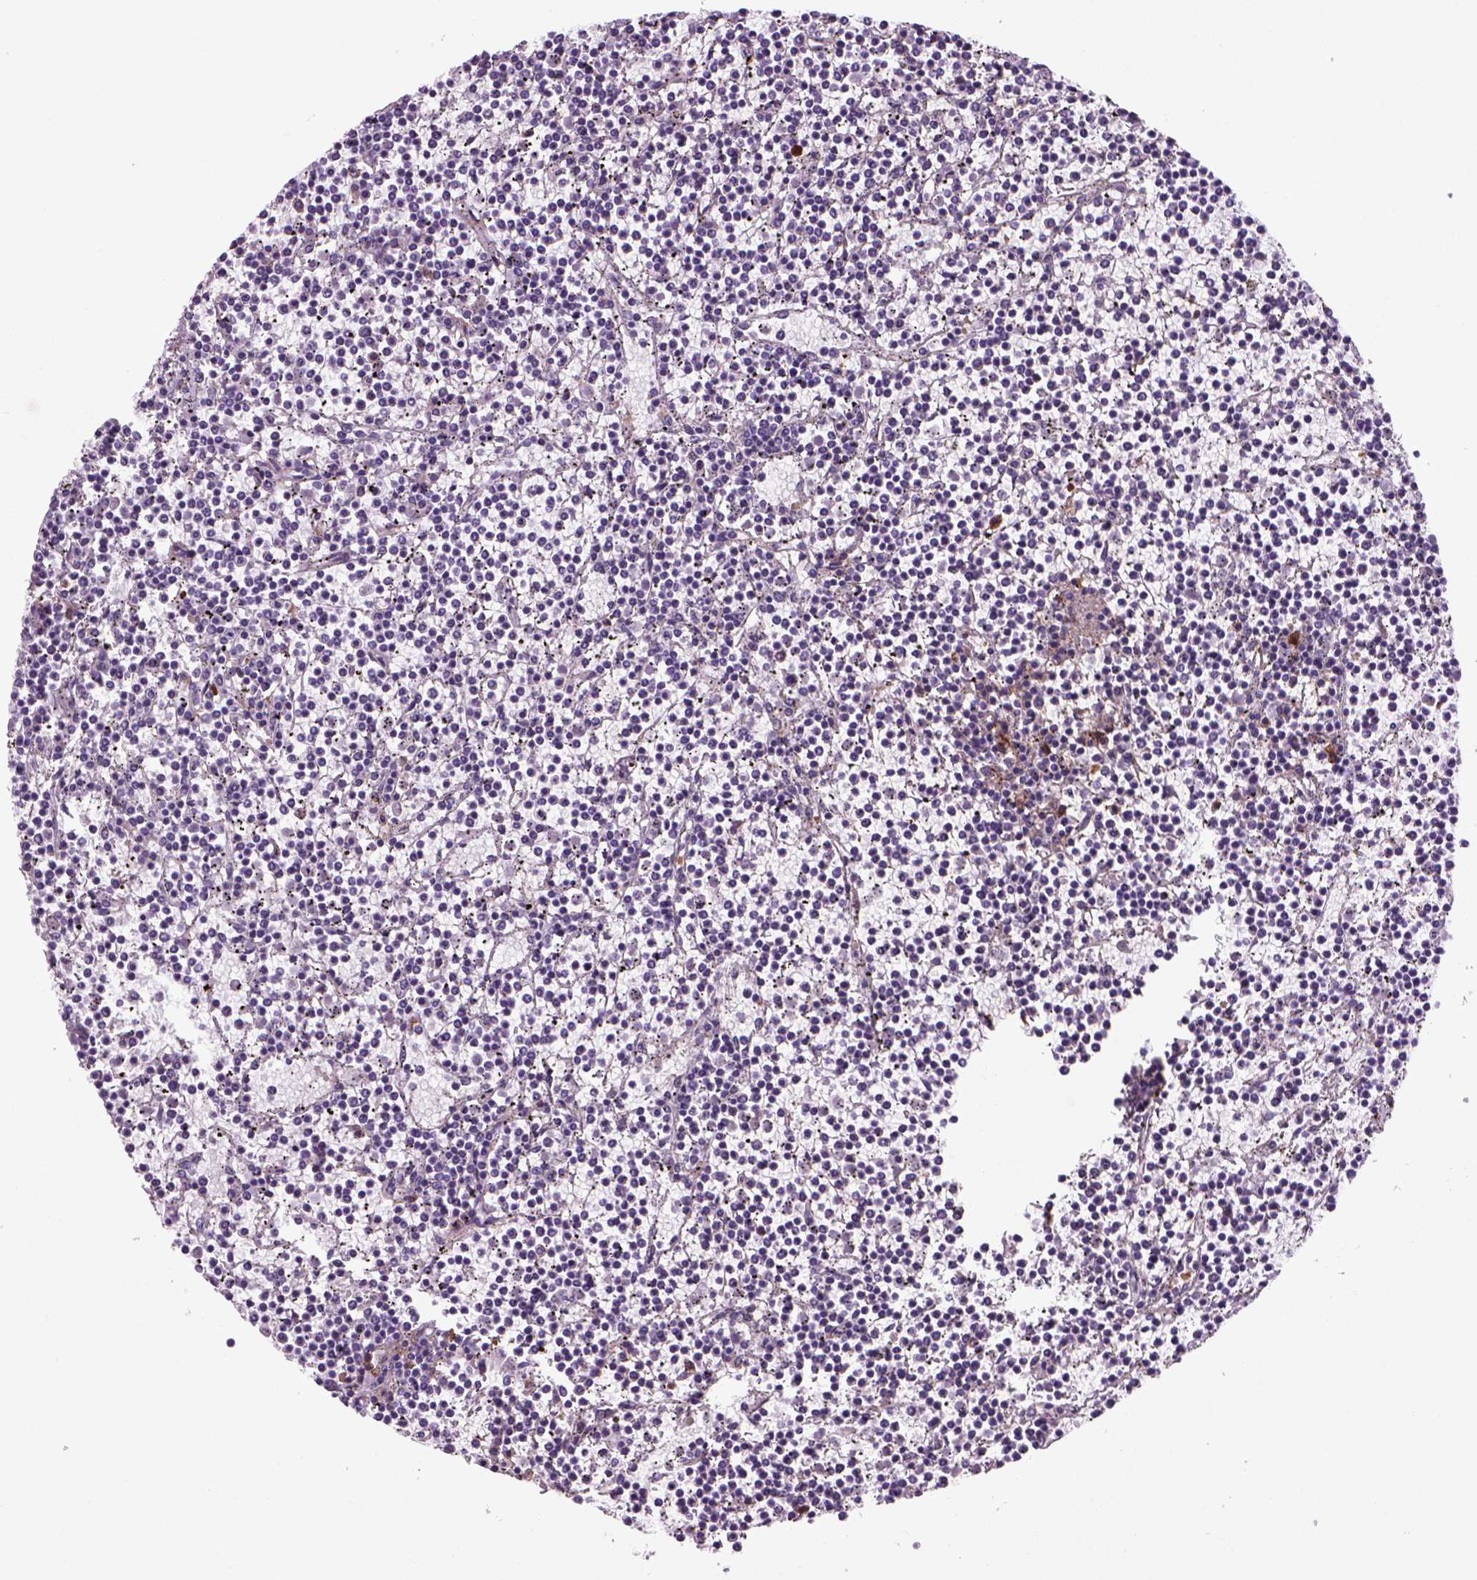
{"staining": {"intensity": "negative", "quantity": "none", "location": "none"}, "tissue": "lymphoma", "cell_type": "Tumor cells", "image_type": "cancer", "snomed": [{"axis": "morphology", "description": "Malignant lymphoma, non-Hodgkin's type, Low grade"}, {"axis": "topography", "description": "Spleen"}], "caption": "A high-resolution histopathology image shows immunohistochemistry staining of malignant lymphoma, non-Hodgkin's type (low-grade), which reveals no significant expression in tumor cells.", "gene": "MARCKS", "patient": {"sex": "female", "age": 19}}